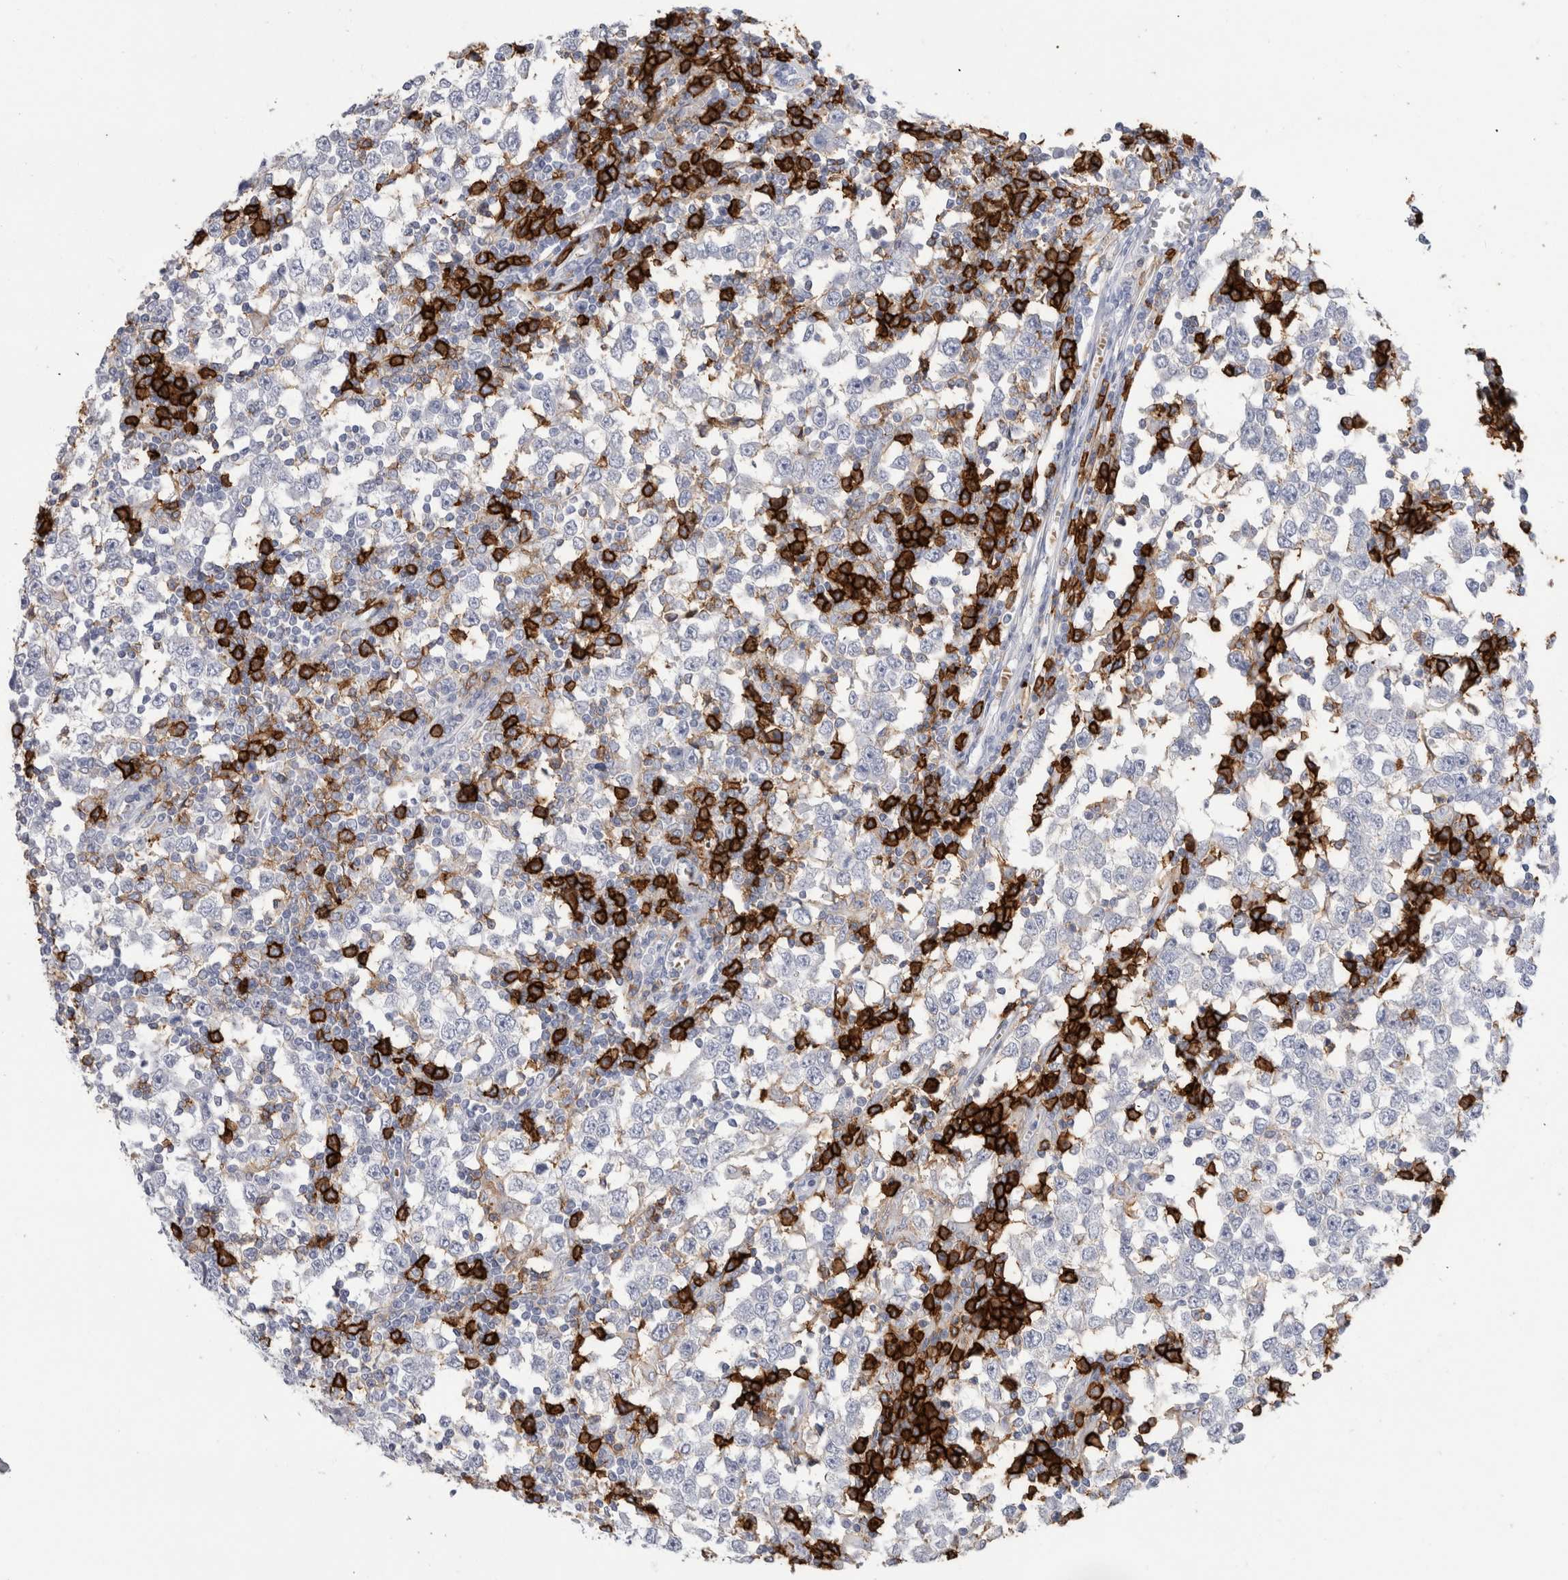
{"staining": {"intensity": "negative", "quantity": "none", "location": "none"}, "tissue": "testis cancer", "cell_type": "Tumor cells", "image_type": "cancer", "snomed": [{"axis": "morphology", "description": "Seminoma, NOS"}, {"axis": "topography", "description": "Testis"}], "caption": "DAB immunohistochemical staining of testis seminoma shows no significant positivity in tumor cells. Nuclei are stained in blue.", "gene": "CD38", "patient": {"sex": "male", "age": 65}}